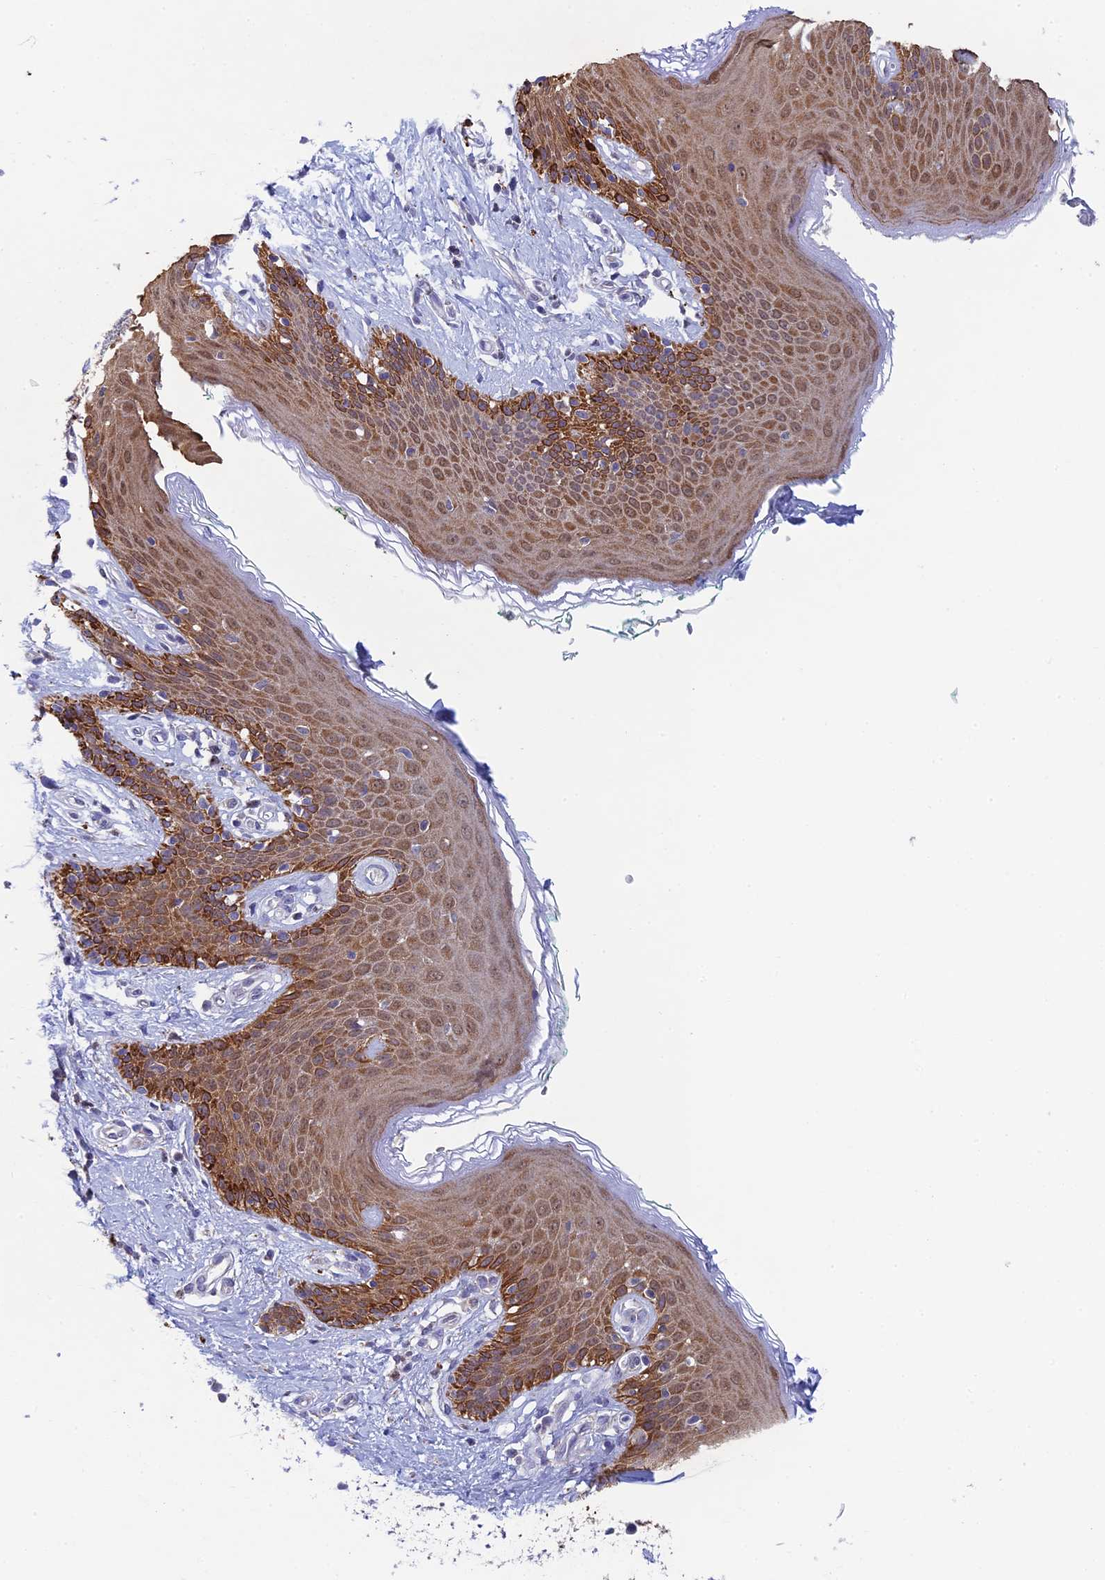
{"staining": {"intensity": "strong", "quantity": "25%-75%", "location": "cytoplasmic/membranous,nuclear"}, "tissue": "skin", "cell_type": "Epidermal cells", "image_type": "normal", "snomed": [{"axis": "morphology", "description": "Normal tissue, NOS"}, {"axis": "topography", "description": "Vulva"}], "caption": "Skin stained with immunohistochemistry reveals strong cytoplasmic/membranous,nuclear expression in approximately 25%-75% of epidermal cells.", "gene": "REXO5", "patient": {"sex": "female", "age": 66}}